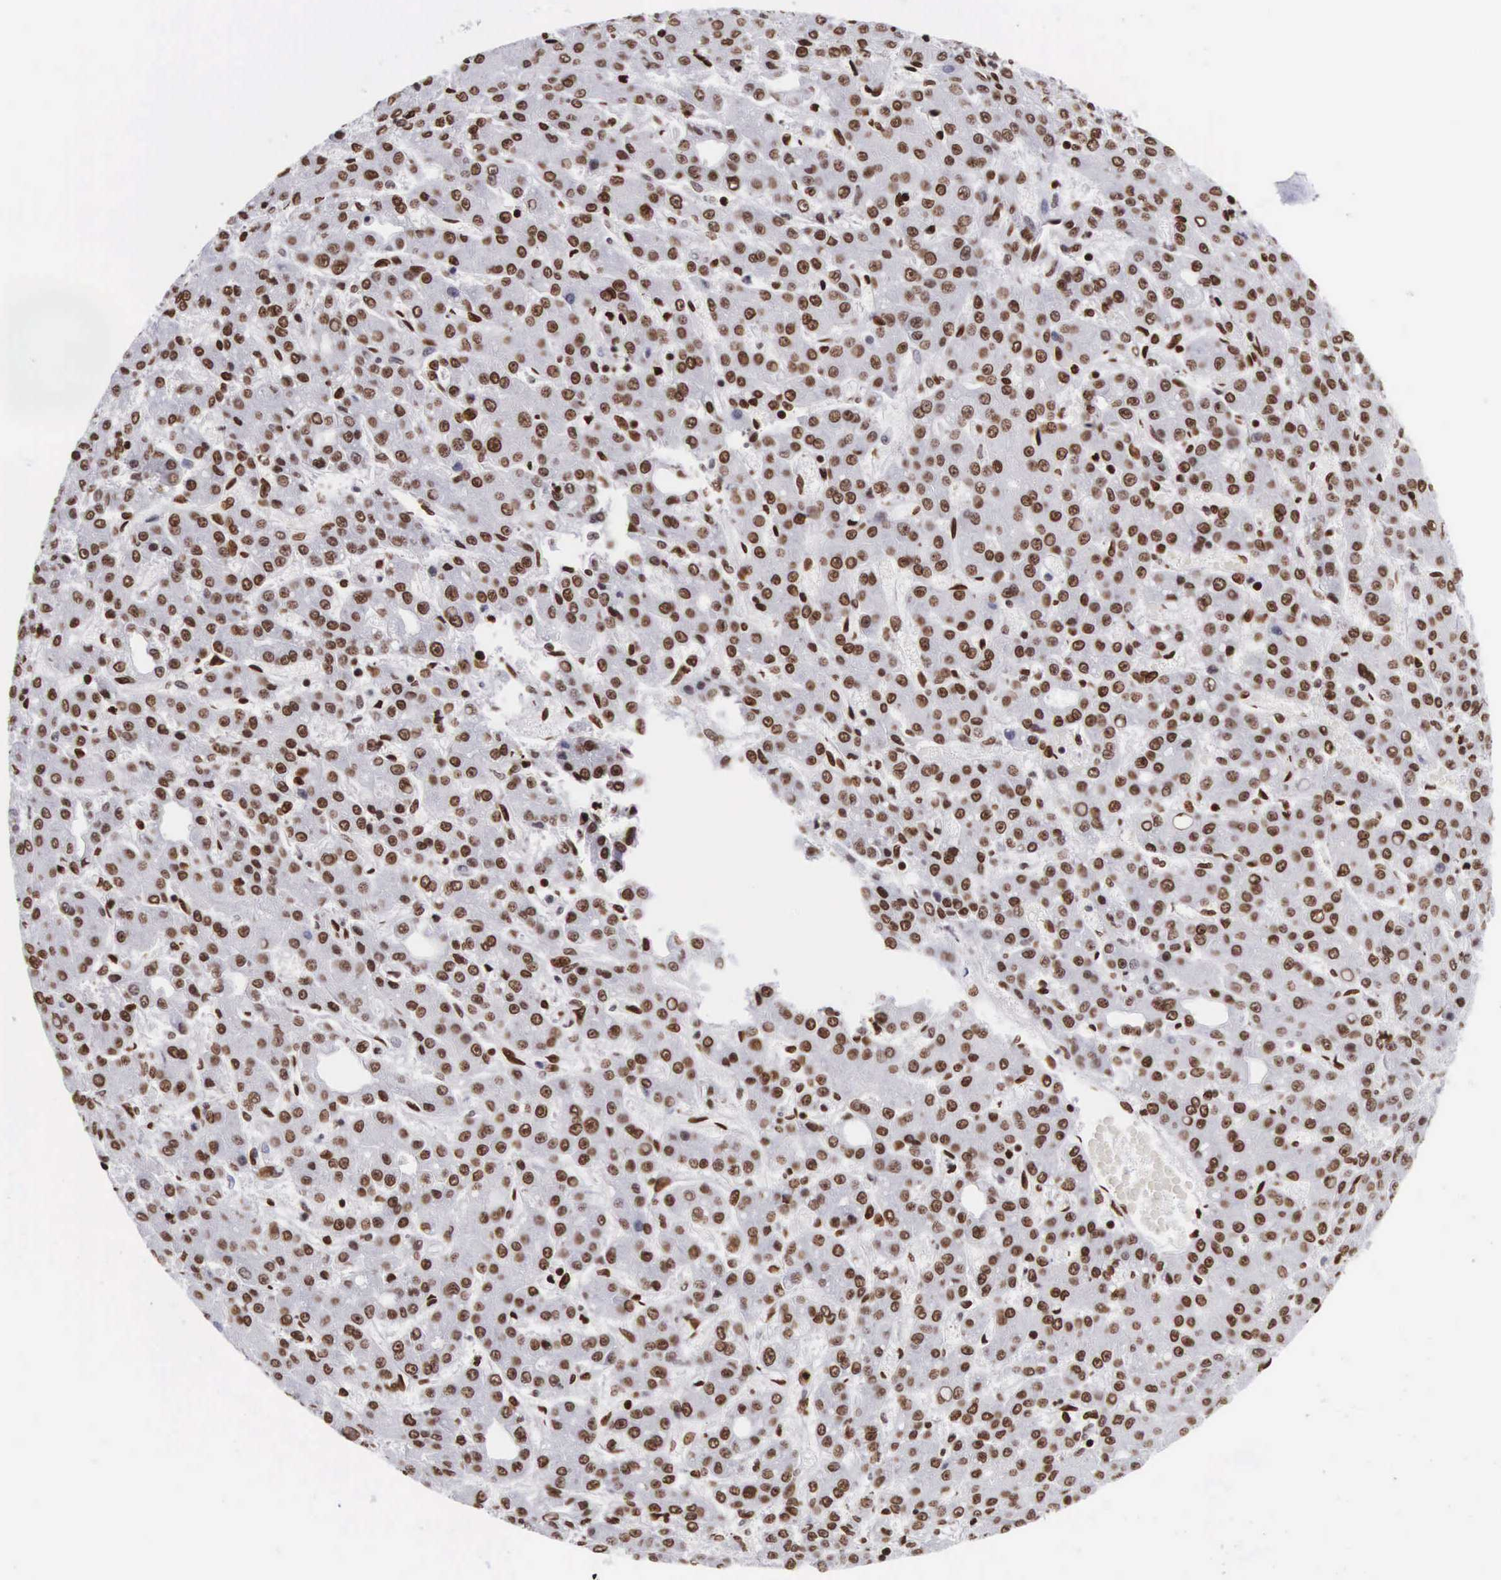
{"staining": {"intensity": "strong", "quantity": ">75%", "location": "nuclear"}, "tissue": "liver cancer", "cell_type": "Tumor cells", "image_type": "cancer", "snomed": [{"axis": "morphology", "description": "Carcinoma, Hepatocellular, NOS"}, {"axis": "topography", "description": "Liver"}], "caption": "A high amount of strong nuclear staining is appreciated in about >75% of tumor cells in liver cancer tissue.", "gene": "MECP2", "patient": {"sex": "male", "age": 69}}